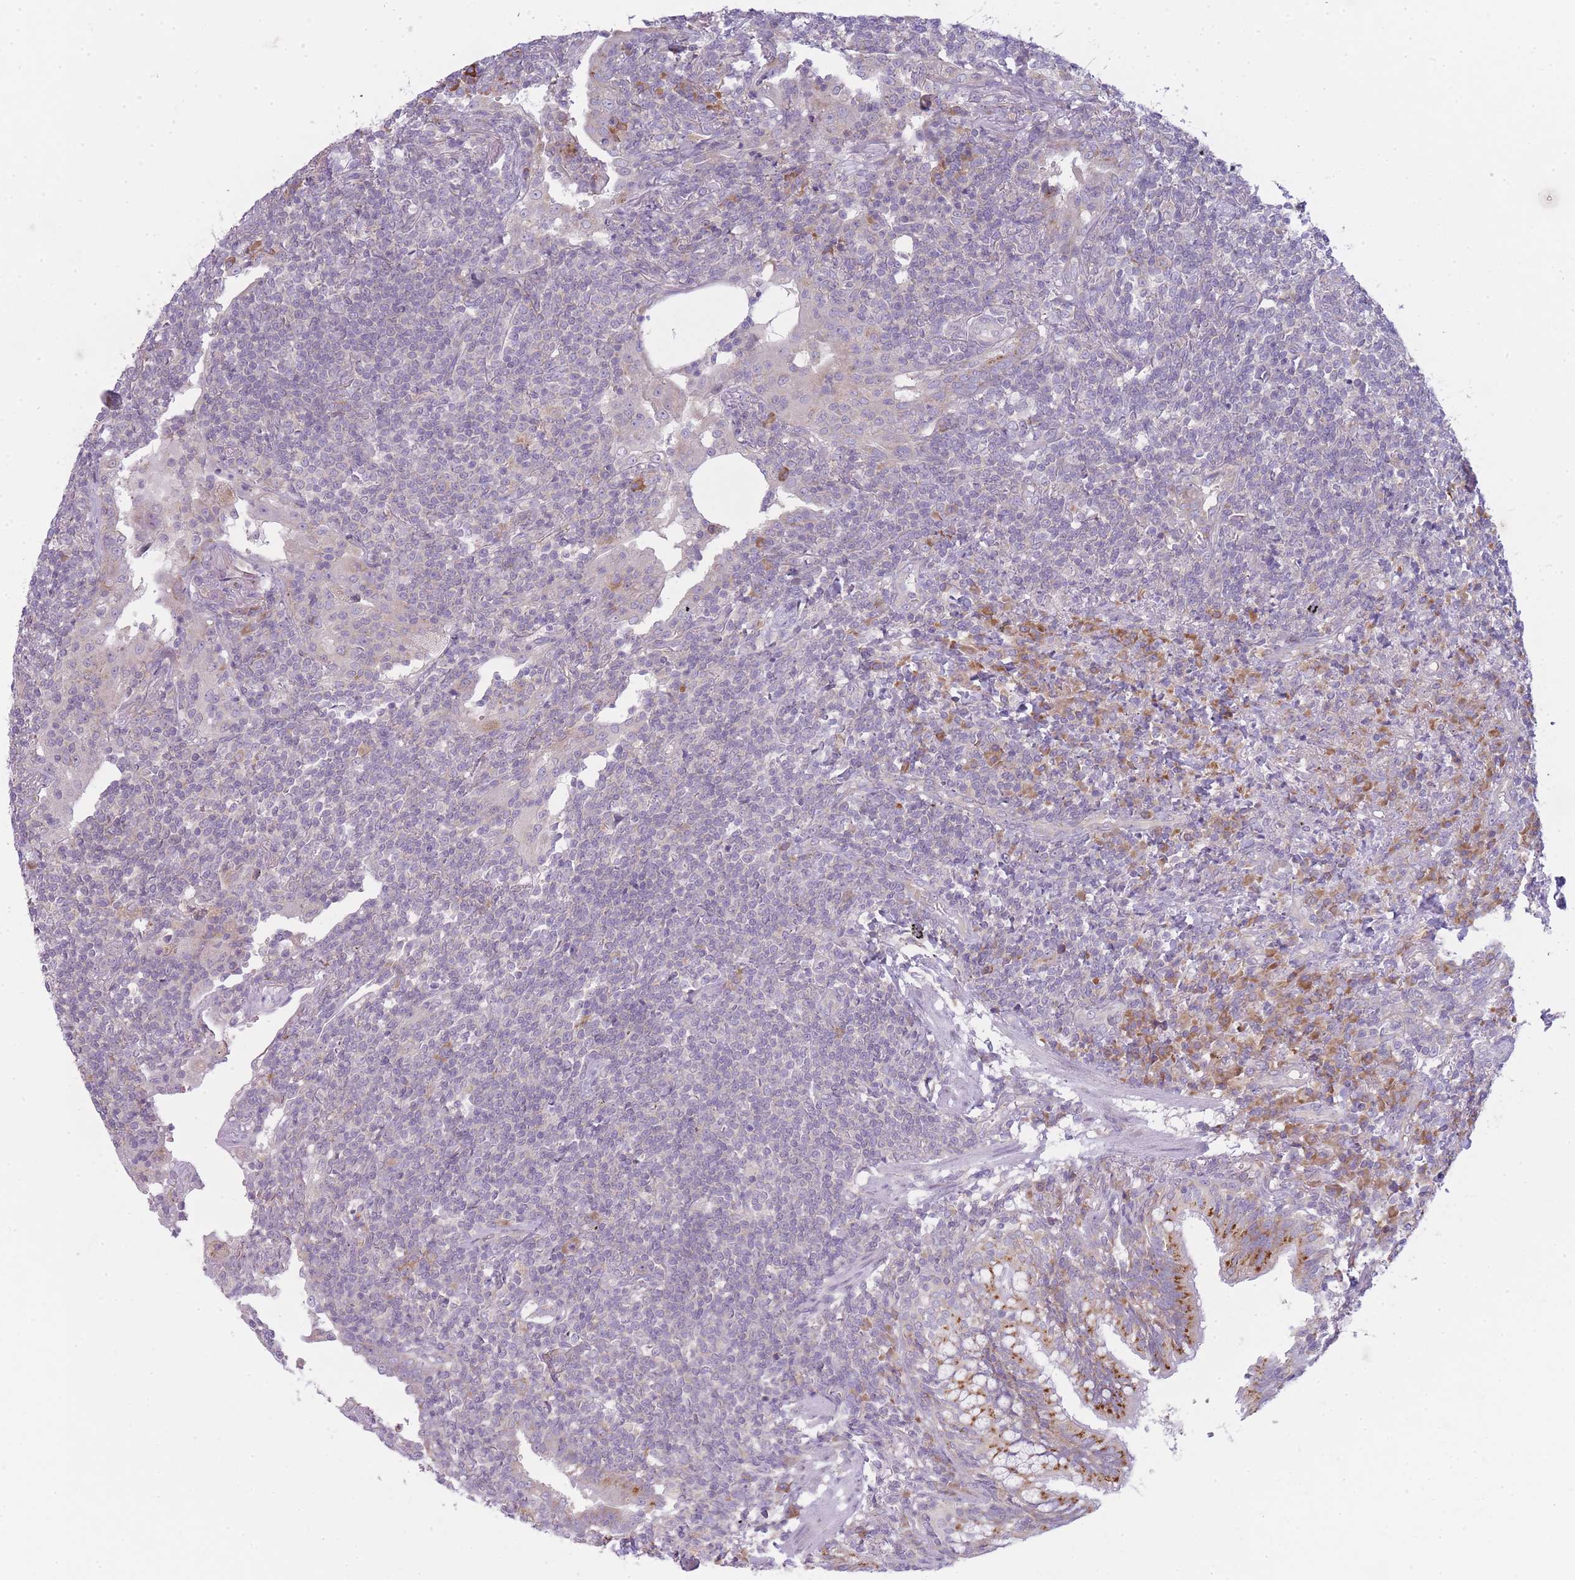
{"staining": {"intensity": "negative", "quantity": "none", "location": "none"}, "tissue": "lymphoma", "cell_type": "Tumor cells", "image_type": "cancer", "snomed": [{"axis": "morphology", "description": "Malignant lymphoma, non-Hodgkin's type, Low grade"}, {"axis": "topography", "description": "Lung"}], "caption": "High magnification brightfield microscopy of lymphoma stained with DAB (brown) and counterstained with hematoxylin (blue): tumor cells show no significant expression.", "gene": "OR5L2", "patient": {"sex": "female", "age": 71}}